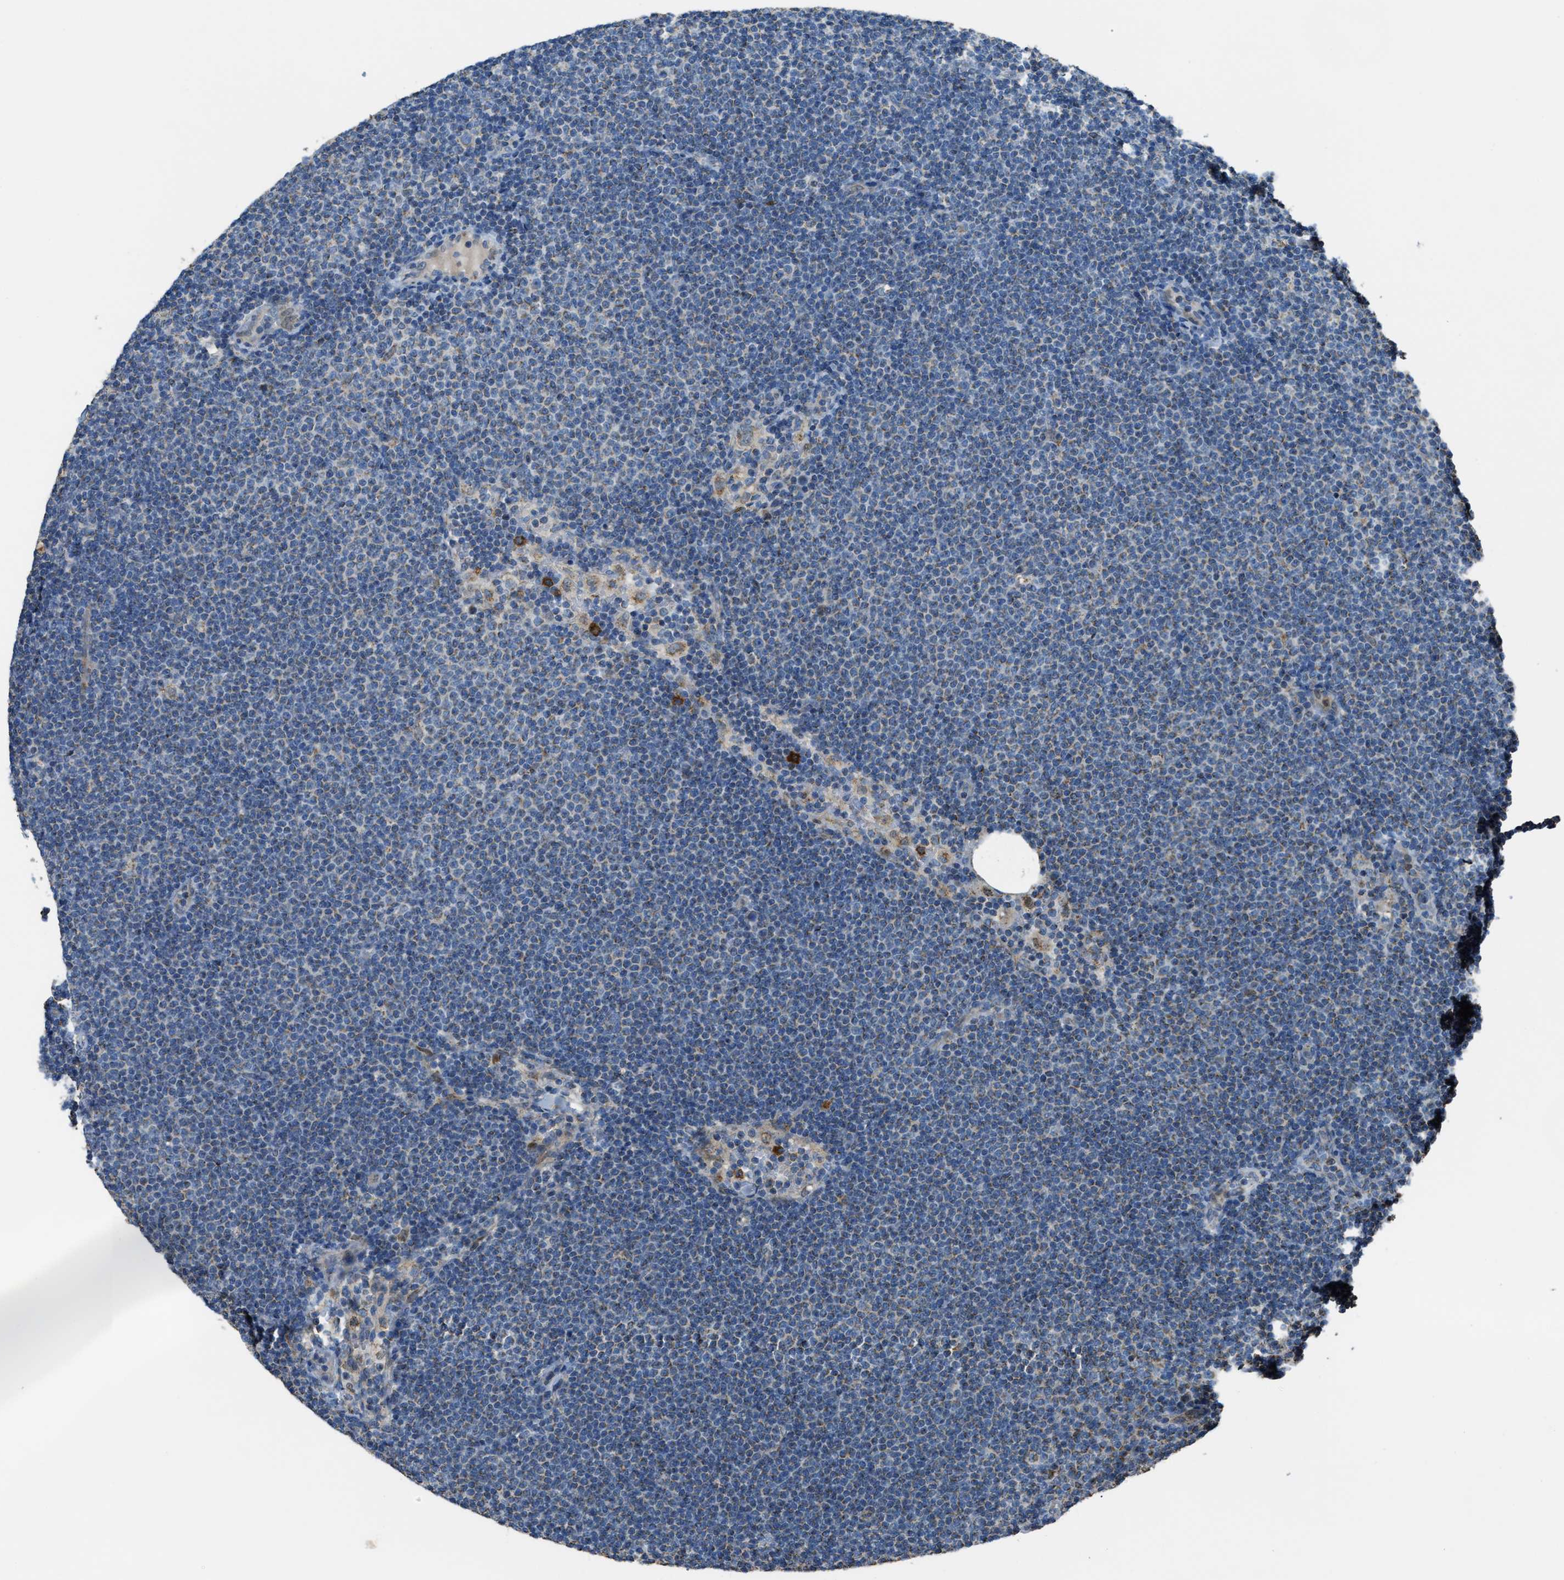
{"staining": {"intensity": "negative", "quantity": "none", "location": "none"}, "tissue": "lymphoma", "cell_type": "Tumor cells", "image_type": "cancer", "snomed": [{"axis": "morphology", "description": "Malignant lymphoma, non-Hodgkin's type, Low grade"}, {"axis": "topography", "description": "Lymph node"}], "caption": "The photomicrograph exhibits no significant staining in tumor cells of malignant lymphoma, non-Hodgkin's type (low-grade).", "gene": "SLC25A11", "patient": {"sex": "female", "age": 53}}